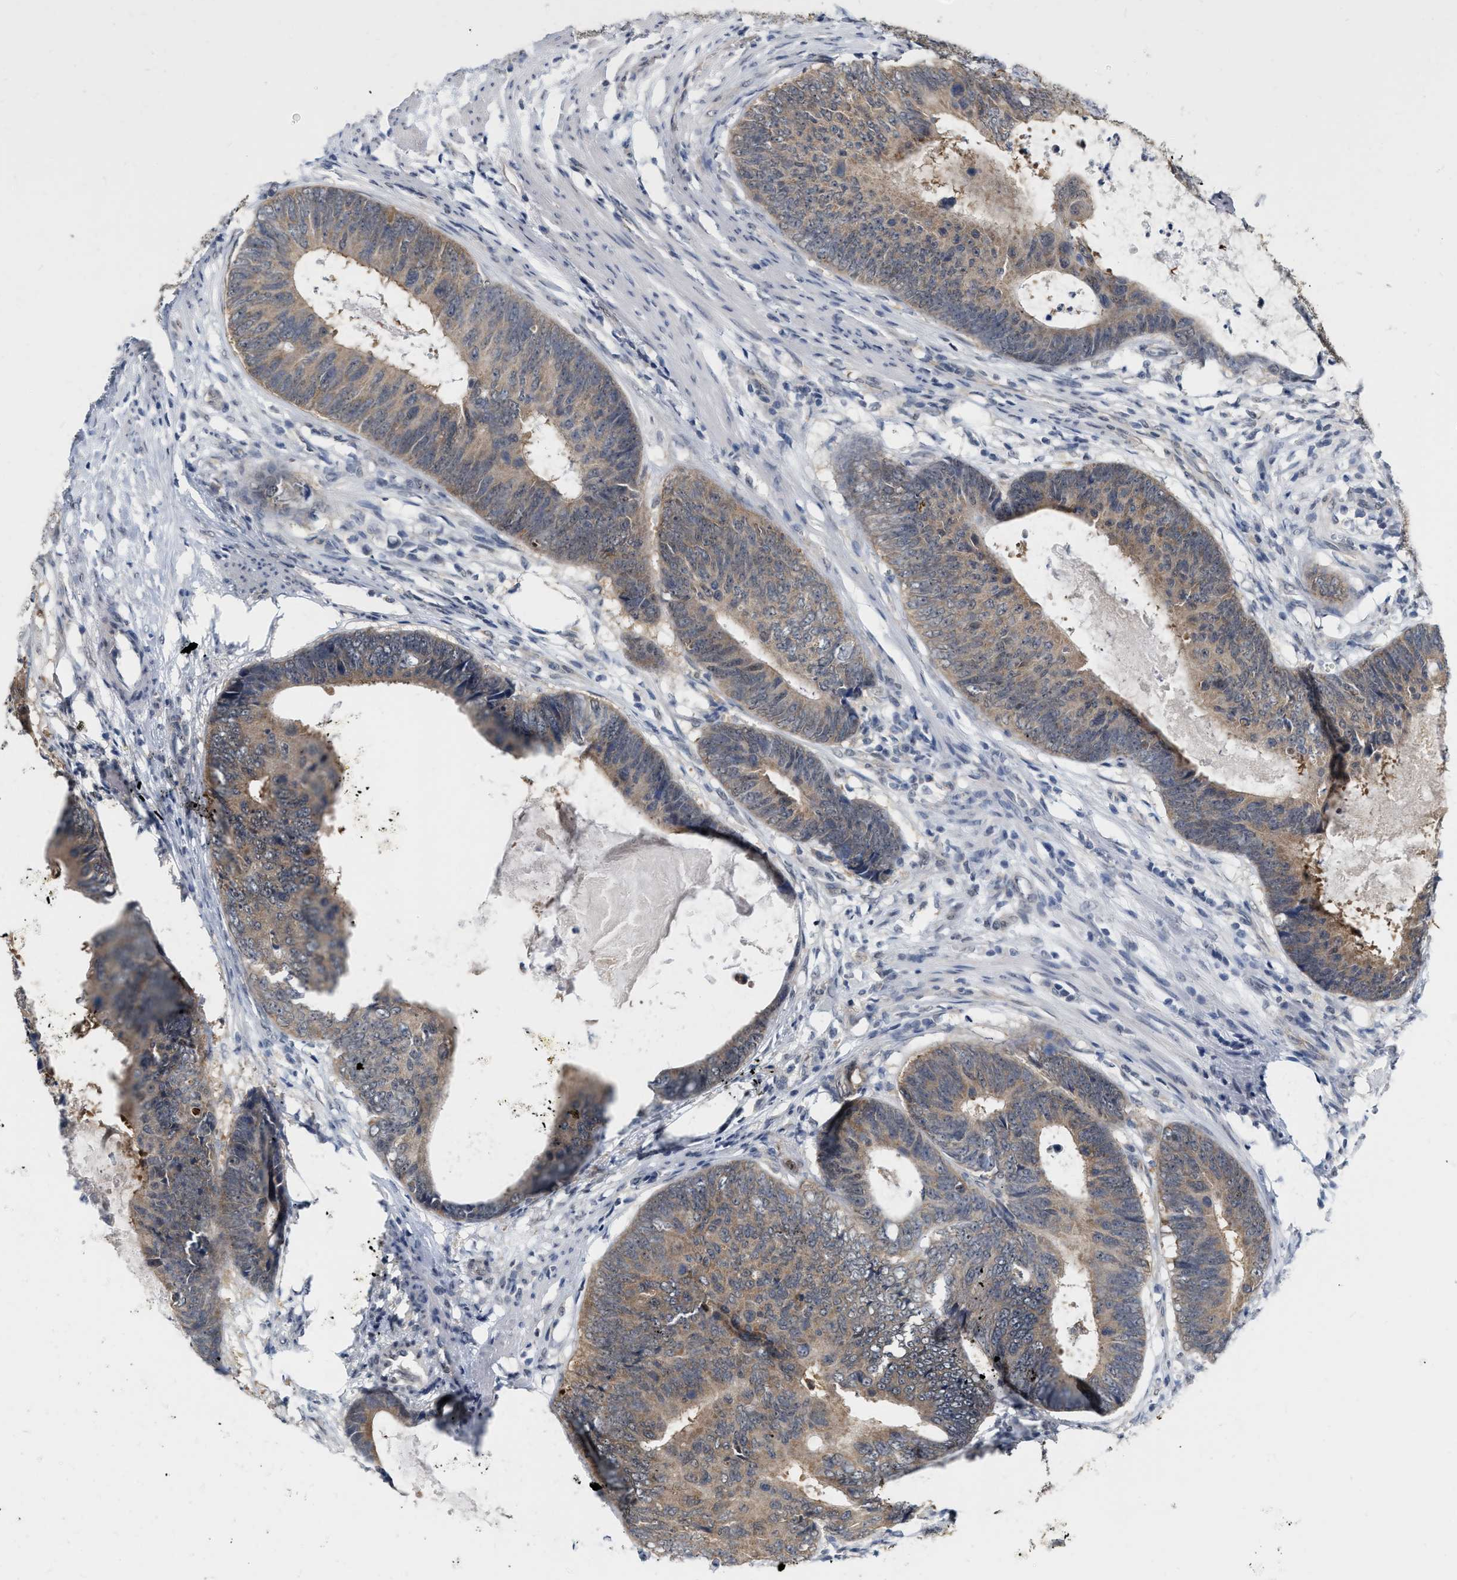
{"staining": {"intensity": "moderate", "quantity": ">75%", "location": "cytoplasmic/membranous"}, "tissue": "colorectal cancer", "cell_type": "Tumor cells", "image_type": "cancer", "snomed": [{"axis": "morphology", "description": "Adenocarcinoma, NOS"}, {"axis": "topography", "description": "Colon"}], "caption": "Immunohistochemistry (IHC) photomicrograph of neoplastic tissue: human colorectal adenocarcinoma stained using immunohistochemistry (IHC) displays medium levels of moderate protein expression localized specifically in the cytoplasmic/membranous of tumor cells, appearing as a cytoplasmic/membranous brown color.", "gene": "RUVBL1", "patient": {"sex": "male", "age": 56}}